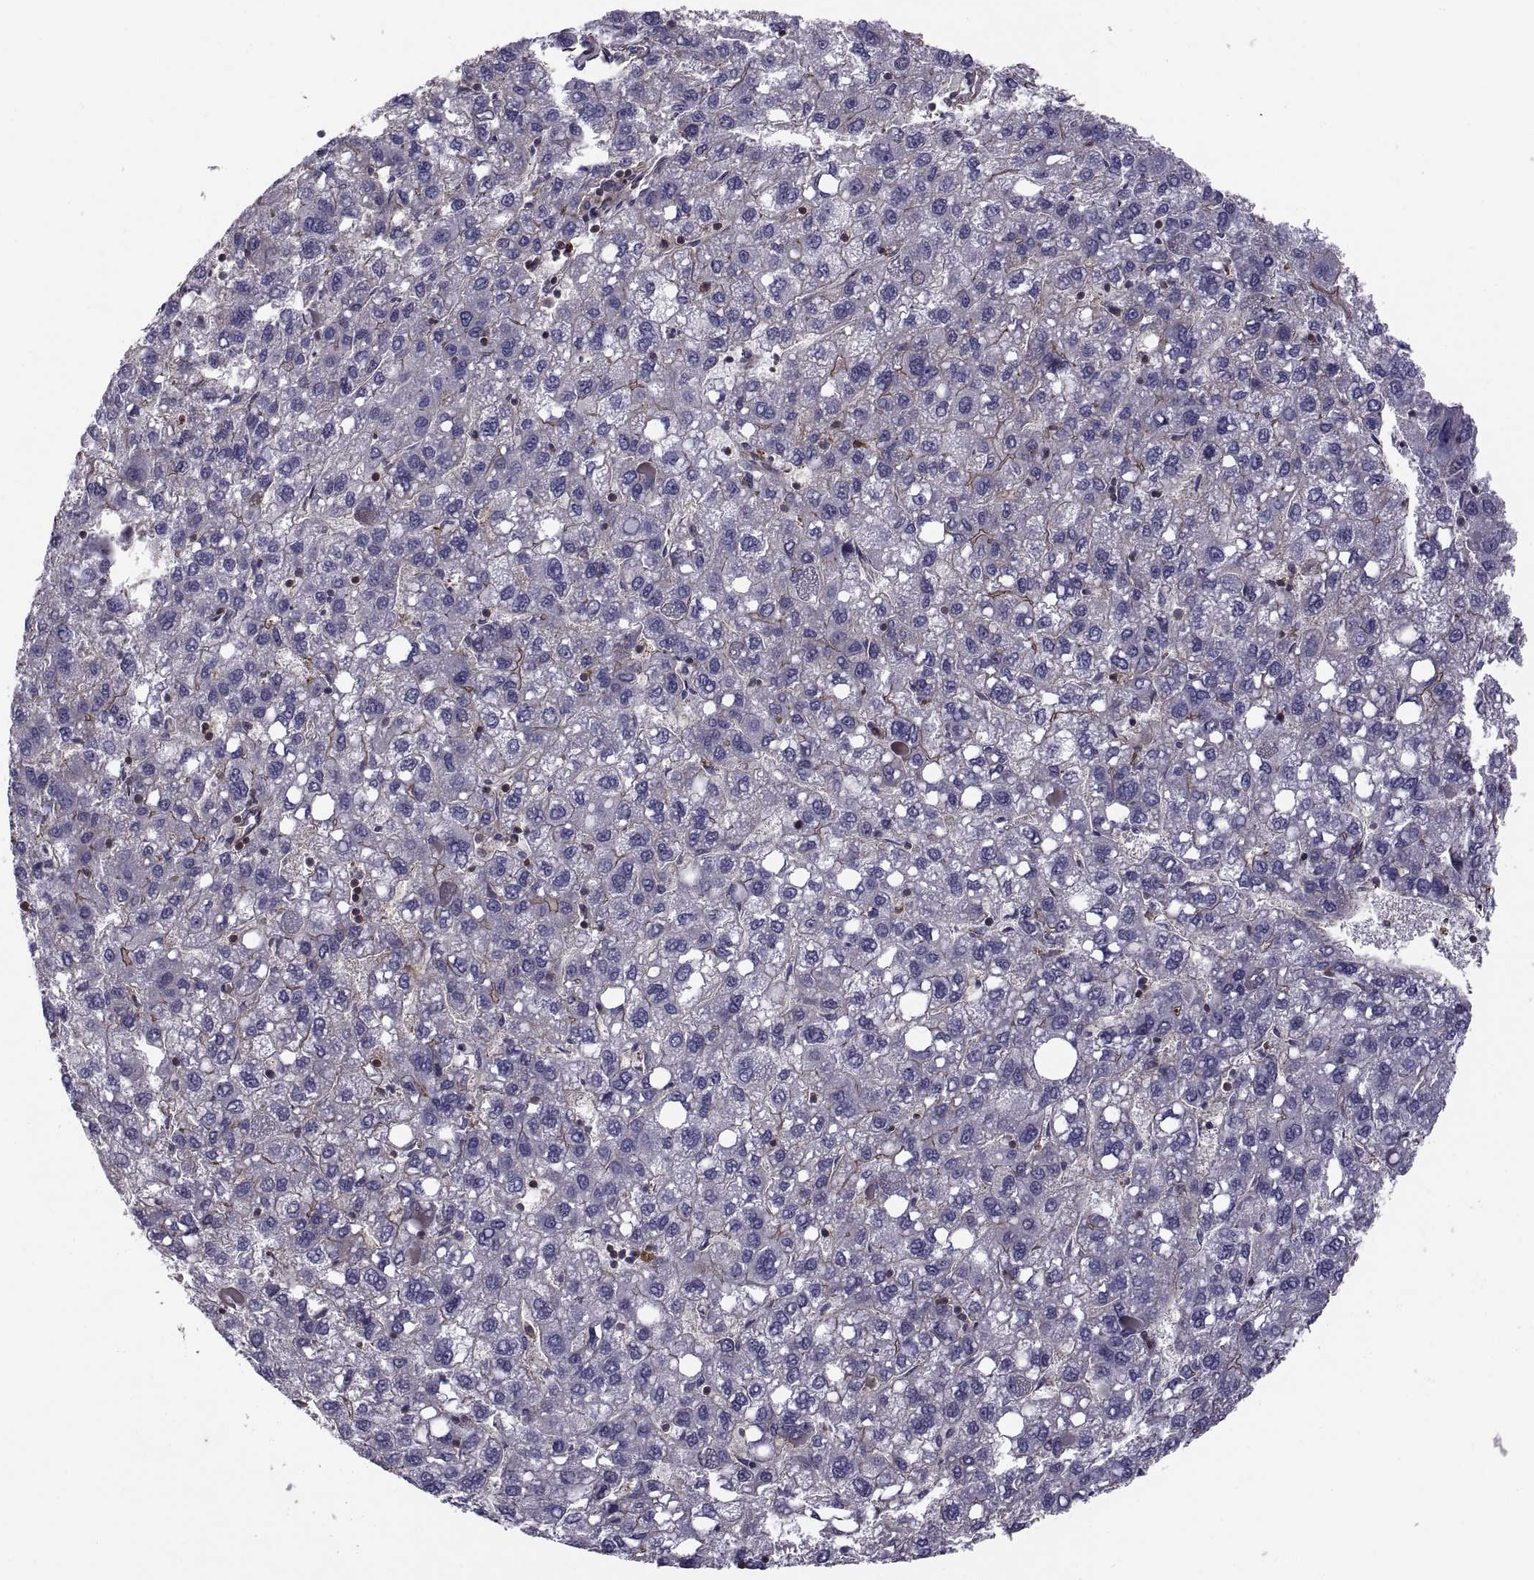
{"staining": {"intensity": "negative", "quantity": "none", "location": "none"}, "tissue": "liver cancer", "cell_type": "Tumor cells", "image_type": "cancer", "snomed": [{"axis": "morphology", "description": "Carcinoma, Hepatocellular, NOS"}, {"axis": "topography", "description": "Liver"}], "caption": "The histopathology image reveals no staining of tumor cells in liver hepatocellular carcinoma. The staining is performed using DAB (3,3'-diaminobenzidine) brown chromogen with nuclei counter-stained in using hematoxylin.", "gene": "MYH9", "patient": {"sex": "female", "age": 82}}